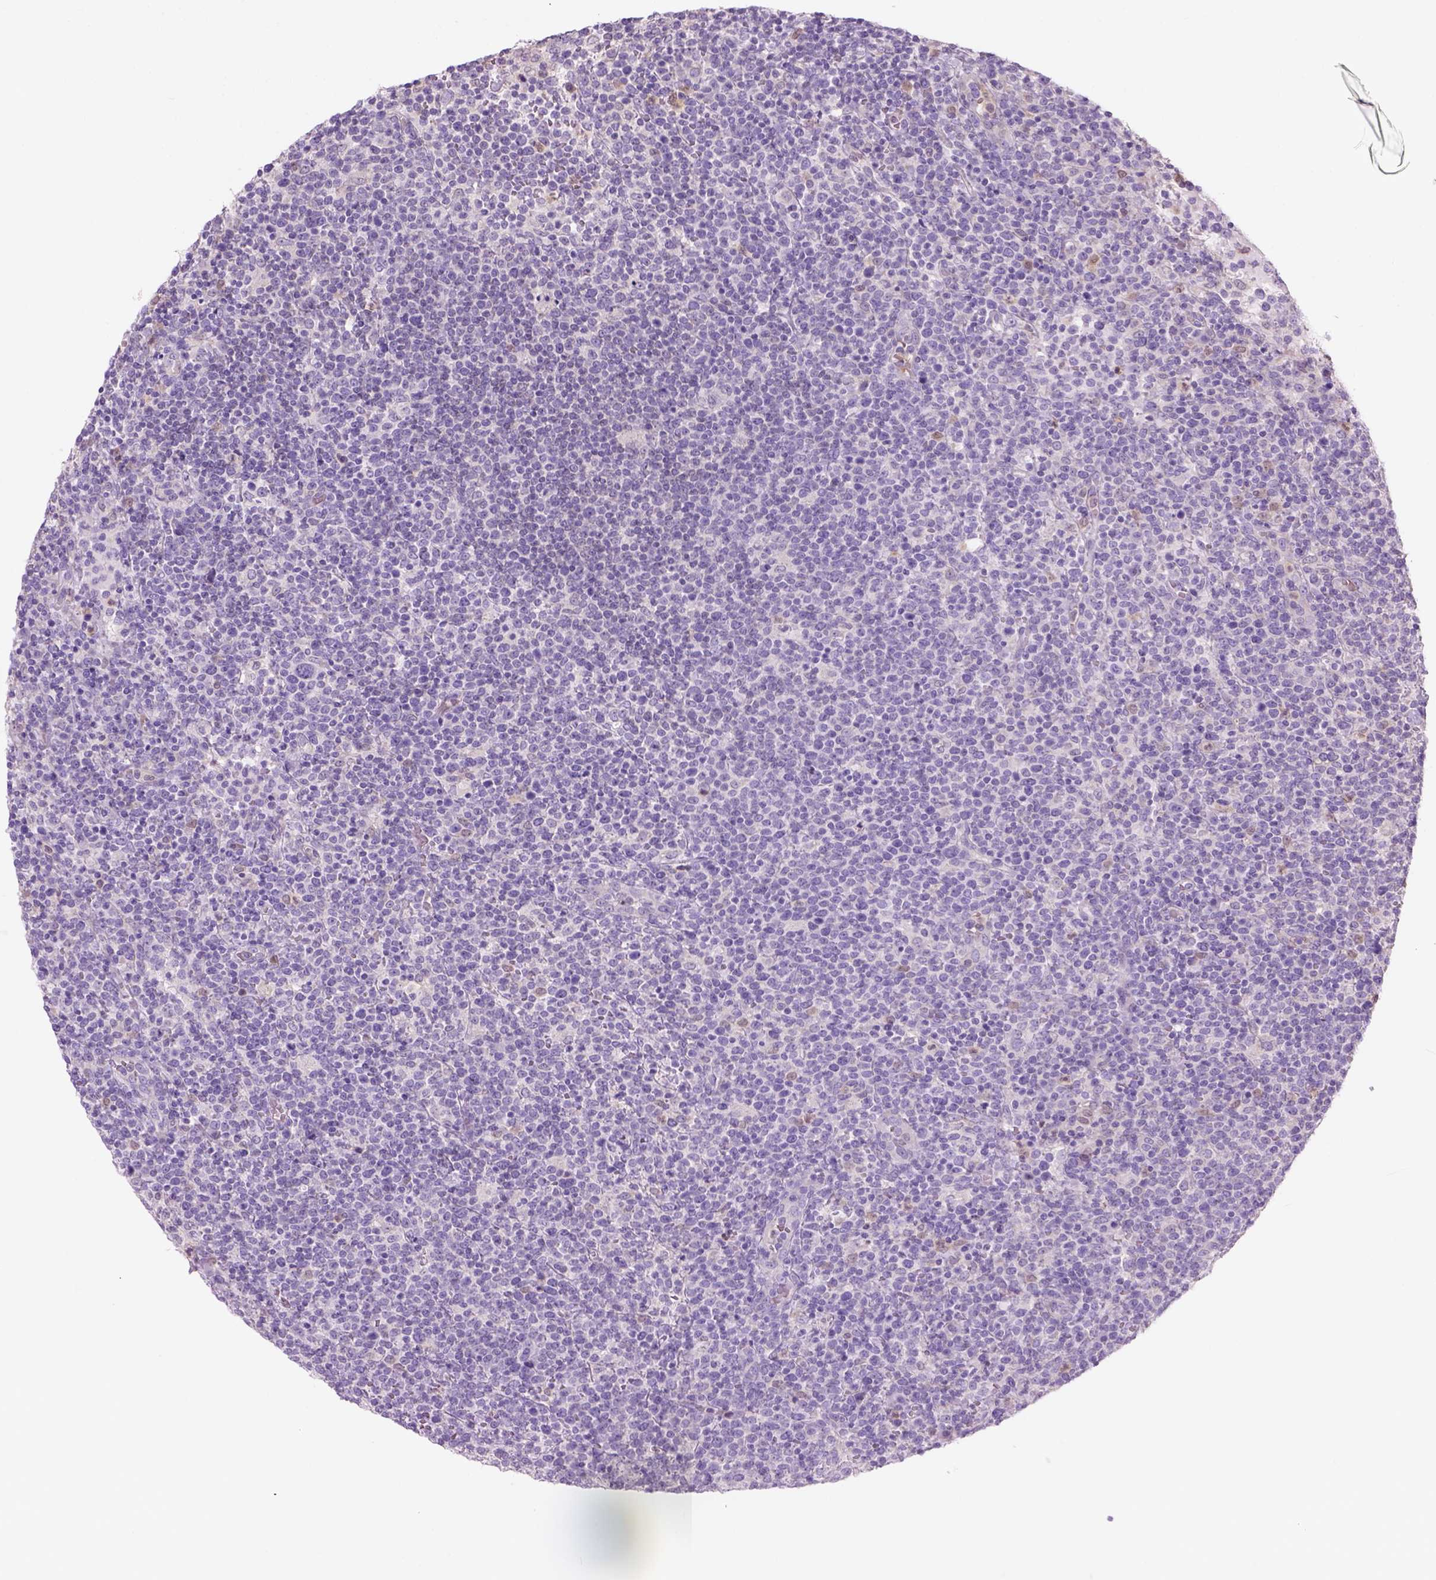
{"staining": {"intensity": "negative", "quantity": "none", "location": "none"}, "tissue": "lymphoma", "cell_type": "Tumor cells", "image_type": "cancer", "snomed": [{"axis": "morphology", "description": "Malignant lymphoma, non-Hodgkin's type, High grade"}, {"axis": "topography", "description": "Lymph node"}], "caption": "A high-resolution photomicrograph shows immunohistochemistry (IHC) staining of high-grade malignant lymphoma, non-Hodgkin's type, which reveals no significant expression in tumor cells.", "gene": "CD84", "patient": {"sex": "male", "age": 61}}